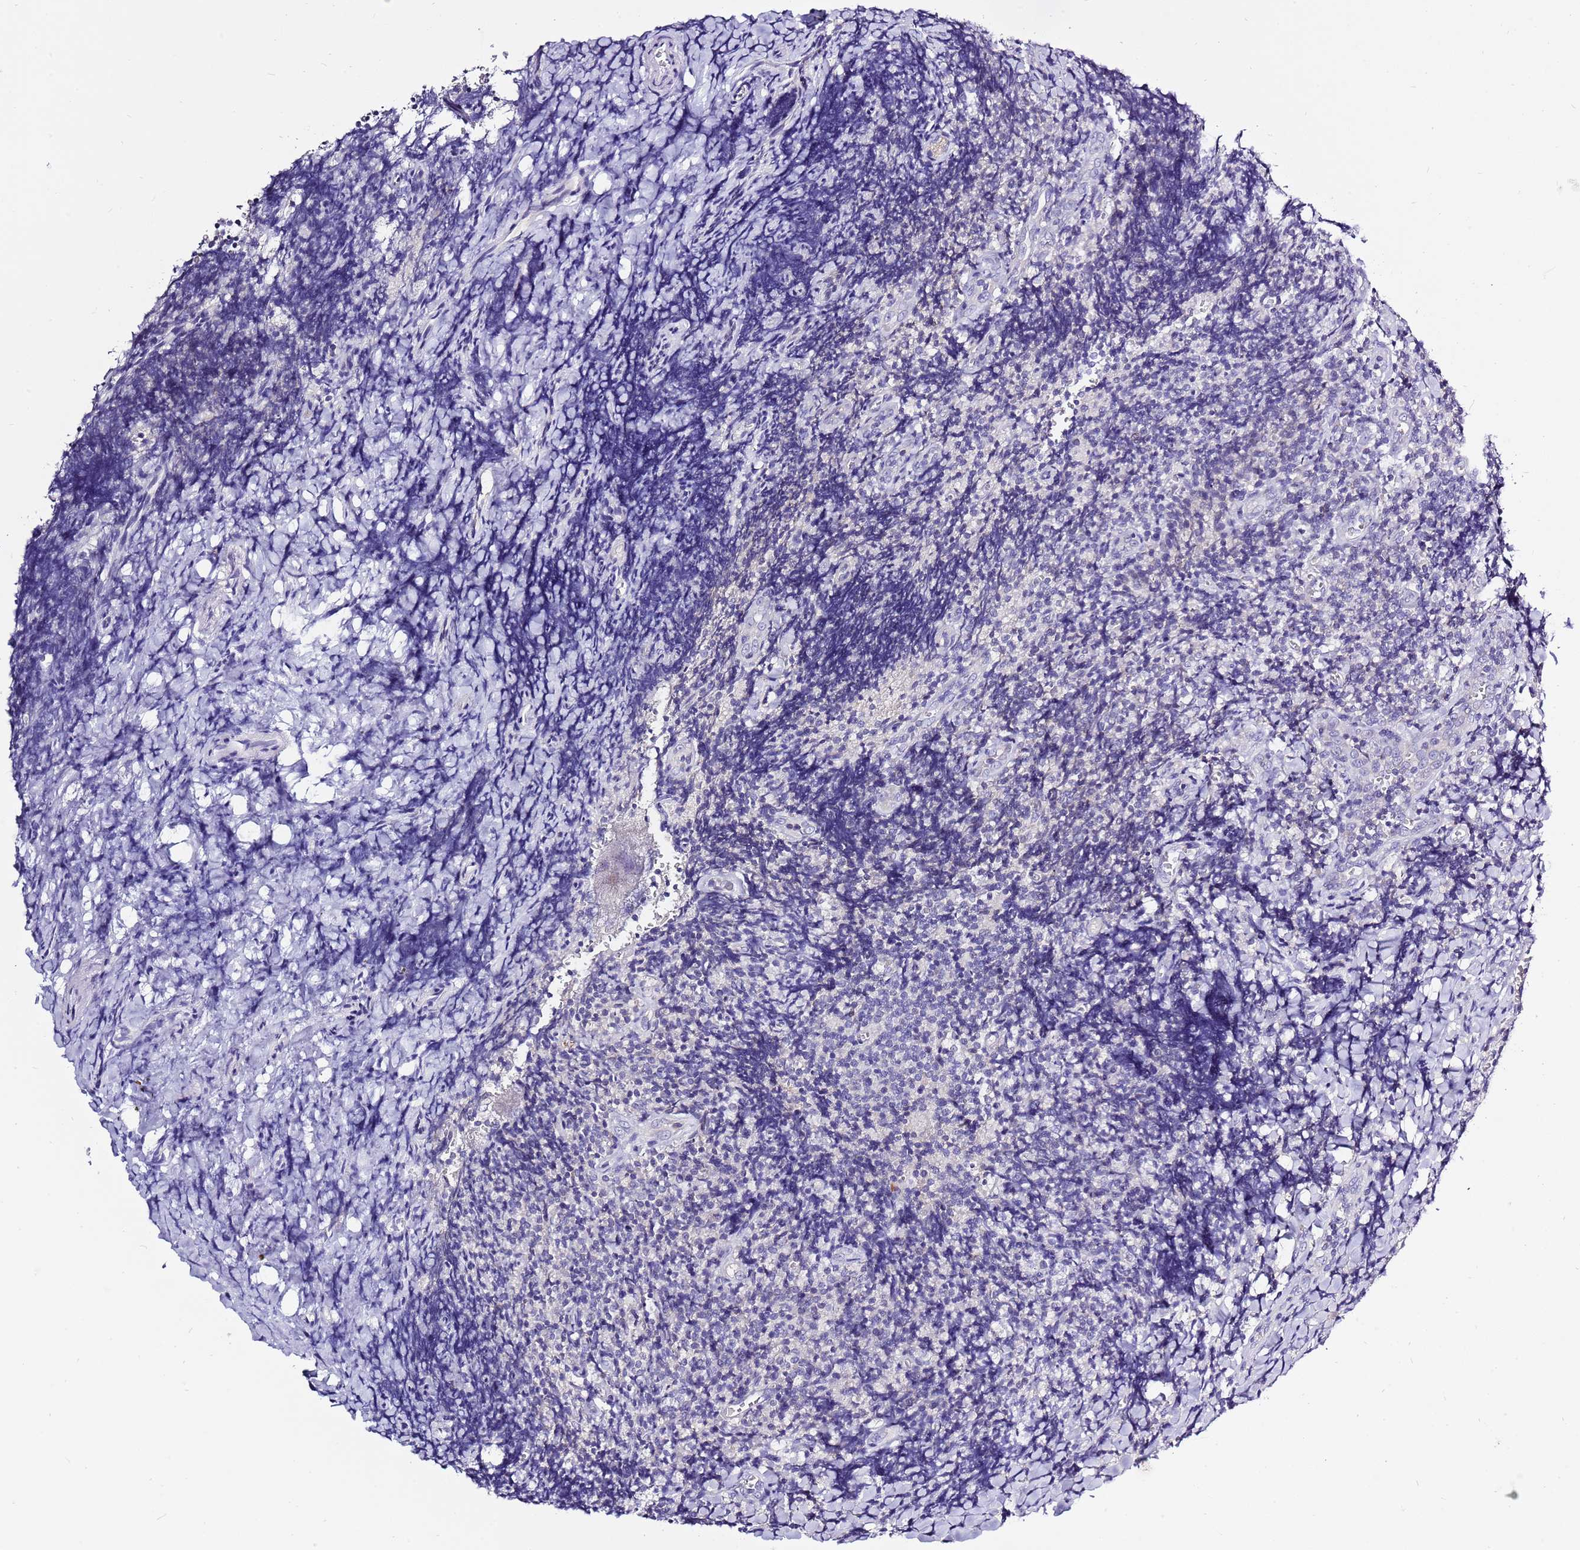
{"staining": {"intensity": "negative", "quantity": "none", "location": "none"}, "tissue": "tonsil", "cell_type": "Germinal center cells", "image_type": "normal", "snomed": [{"axis": "morphology", "description": "Normal tissue, NOS"}, {"axis": "topography", "description": "Tonsil"}], "caption": "An immunohistochemistry (IHC) micrograph of benign tonsil is shown. There is no staining in germinal center cells of tonsil. (DAB IHC visualized using brightfield microscopy, high magnification).", "gene": "GLCE", "patient": {"sex": "male", "age": 27}}